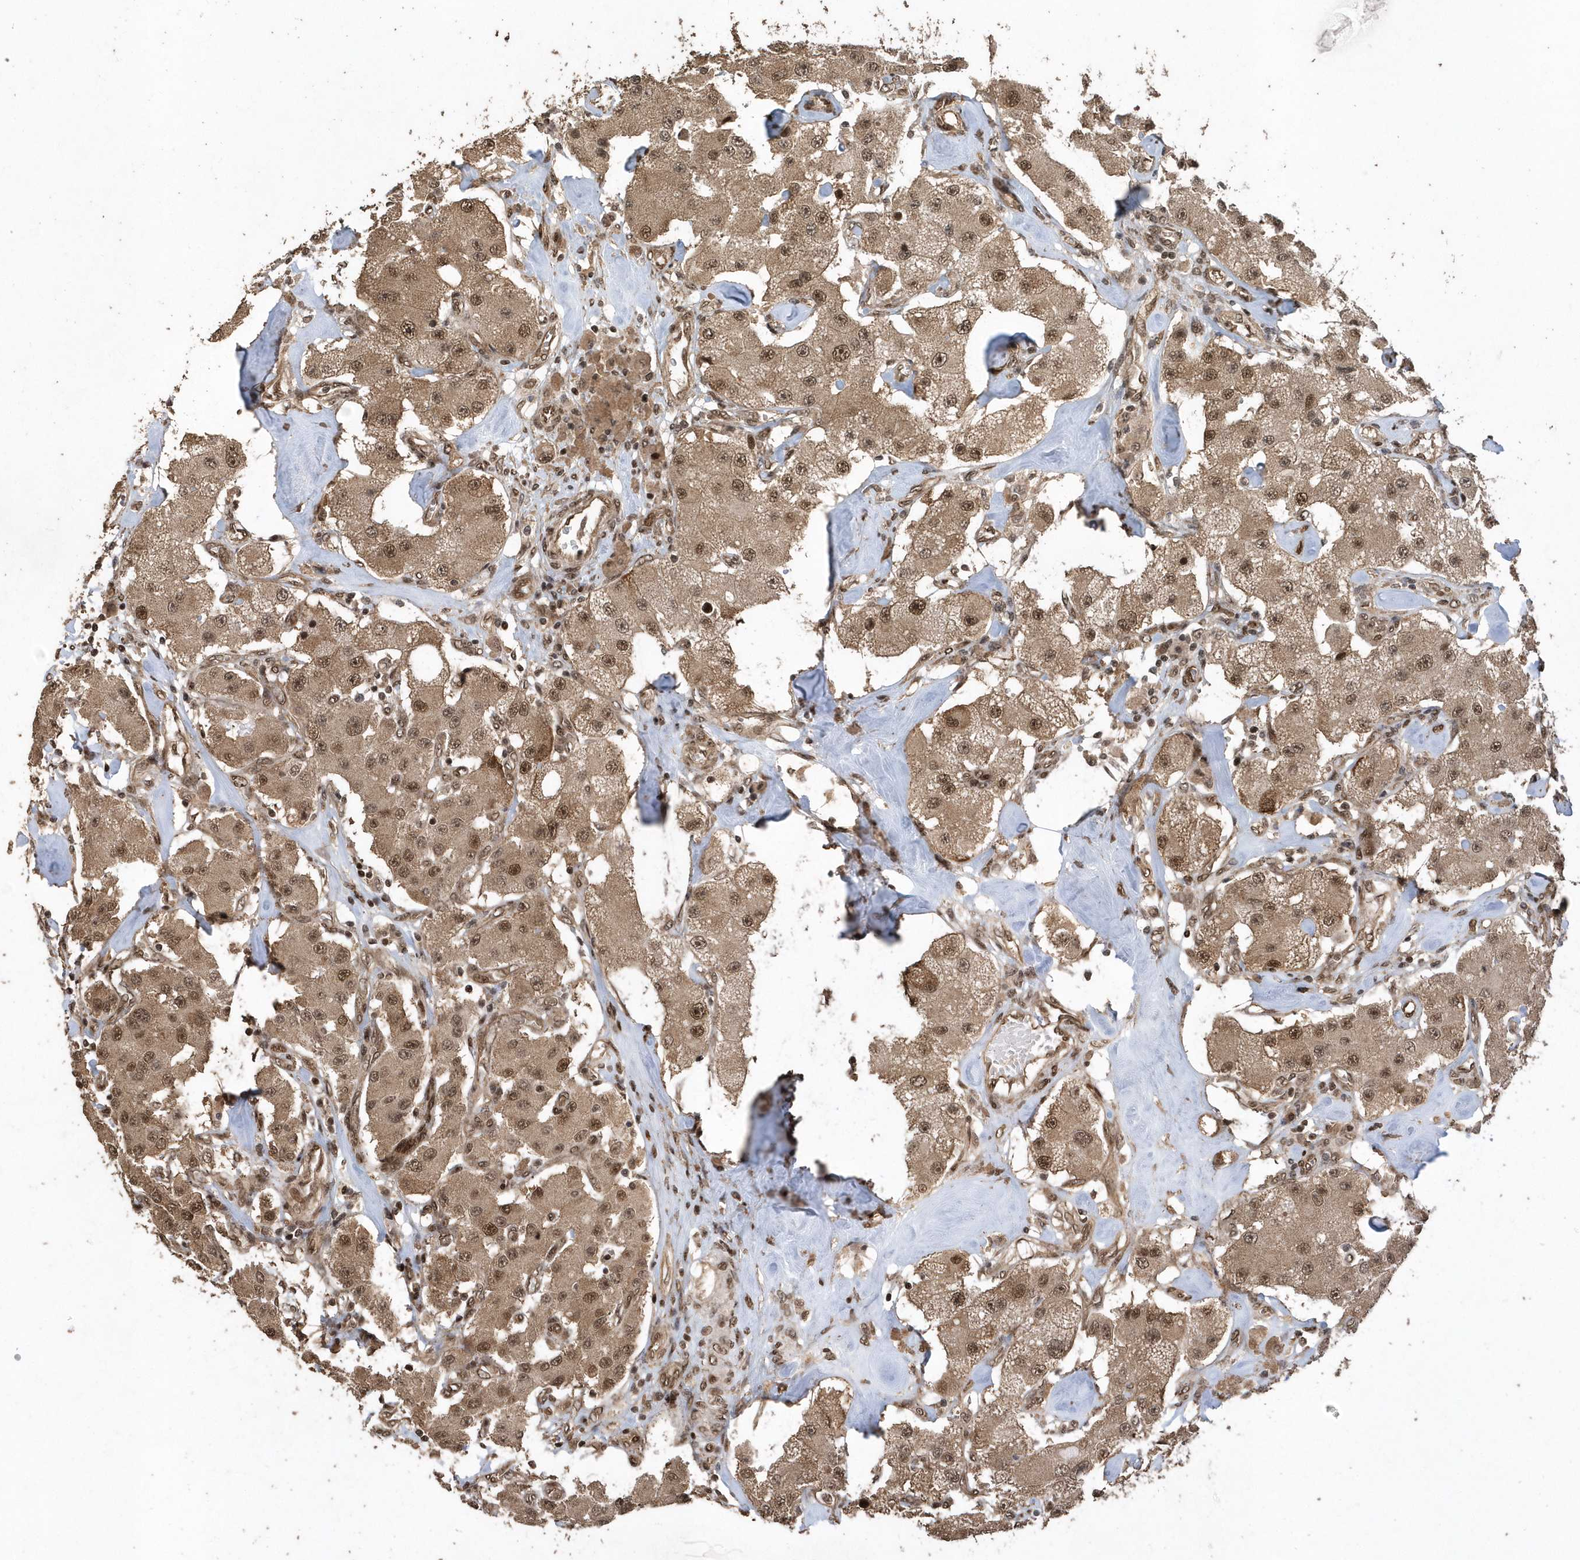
{"staining": {"intensity": "moderate", "quantity": ">75%", "location": "cytoplasmic/membranous,nuclear"}, "tissue": "carcinoid", "cell_type": "Tumor cells", "image_type": "cancer", "snomed": [{"axis": "morphology", "description": "Carcinoid, malignant, NOS"}, {"axis": "topography", "description": "Pancreas"}], "caption": "A high-resolution histopathology image shows immunohistochemistry staining of carcinoid (malignant), which shows moderate cytoplasmic/membranous and nuclear expression in about >75% of tumor cells. (IHC, brightfield microscopy, high magnification).", "gene": "INTS12", "patient": {"sex": "male", "age": 41}}